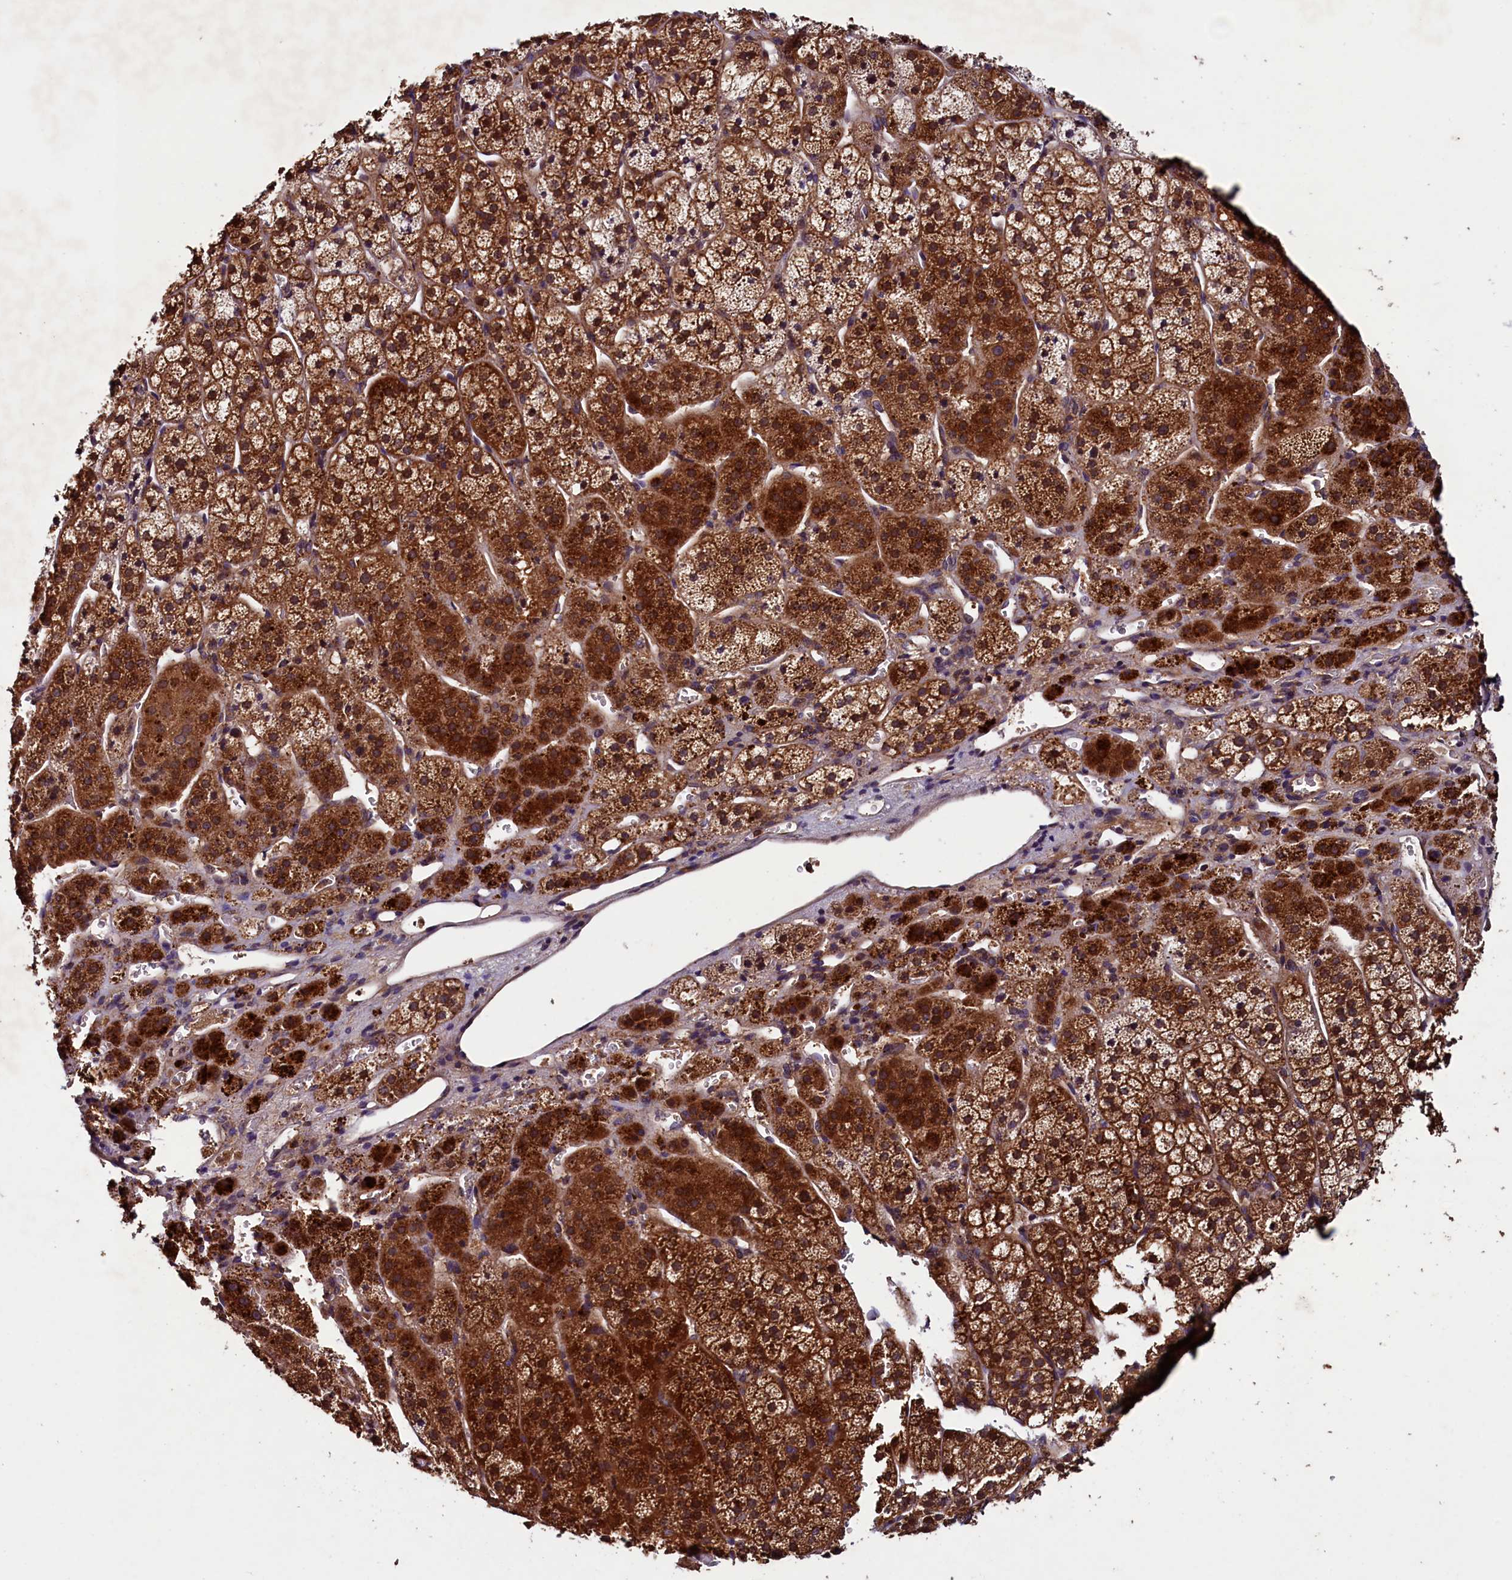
{"staining": {"intensity": "strong", "quantity": ">75%", "location": "cytoplasmic/membranous"}, "tissue": "adrenal gland", "cell_type": "Glandular cells", "image_type": "normal", "snomed": [{"axis": "morphology", "description": "Normal tissue, NOS"}, {"axis": "topography", "description": "Adrenal gland"}], "caption": "Brown immunohistochemical staining in unremarkable adrenal gland displays strong cytoplasmic/membranous staining in about >75% of glandular cells.", "gene": "BLTP3B", "patient": {"sex": "female", "age": 44}}